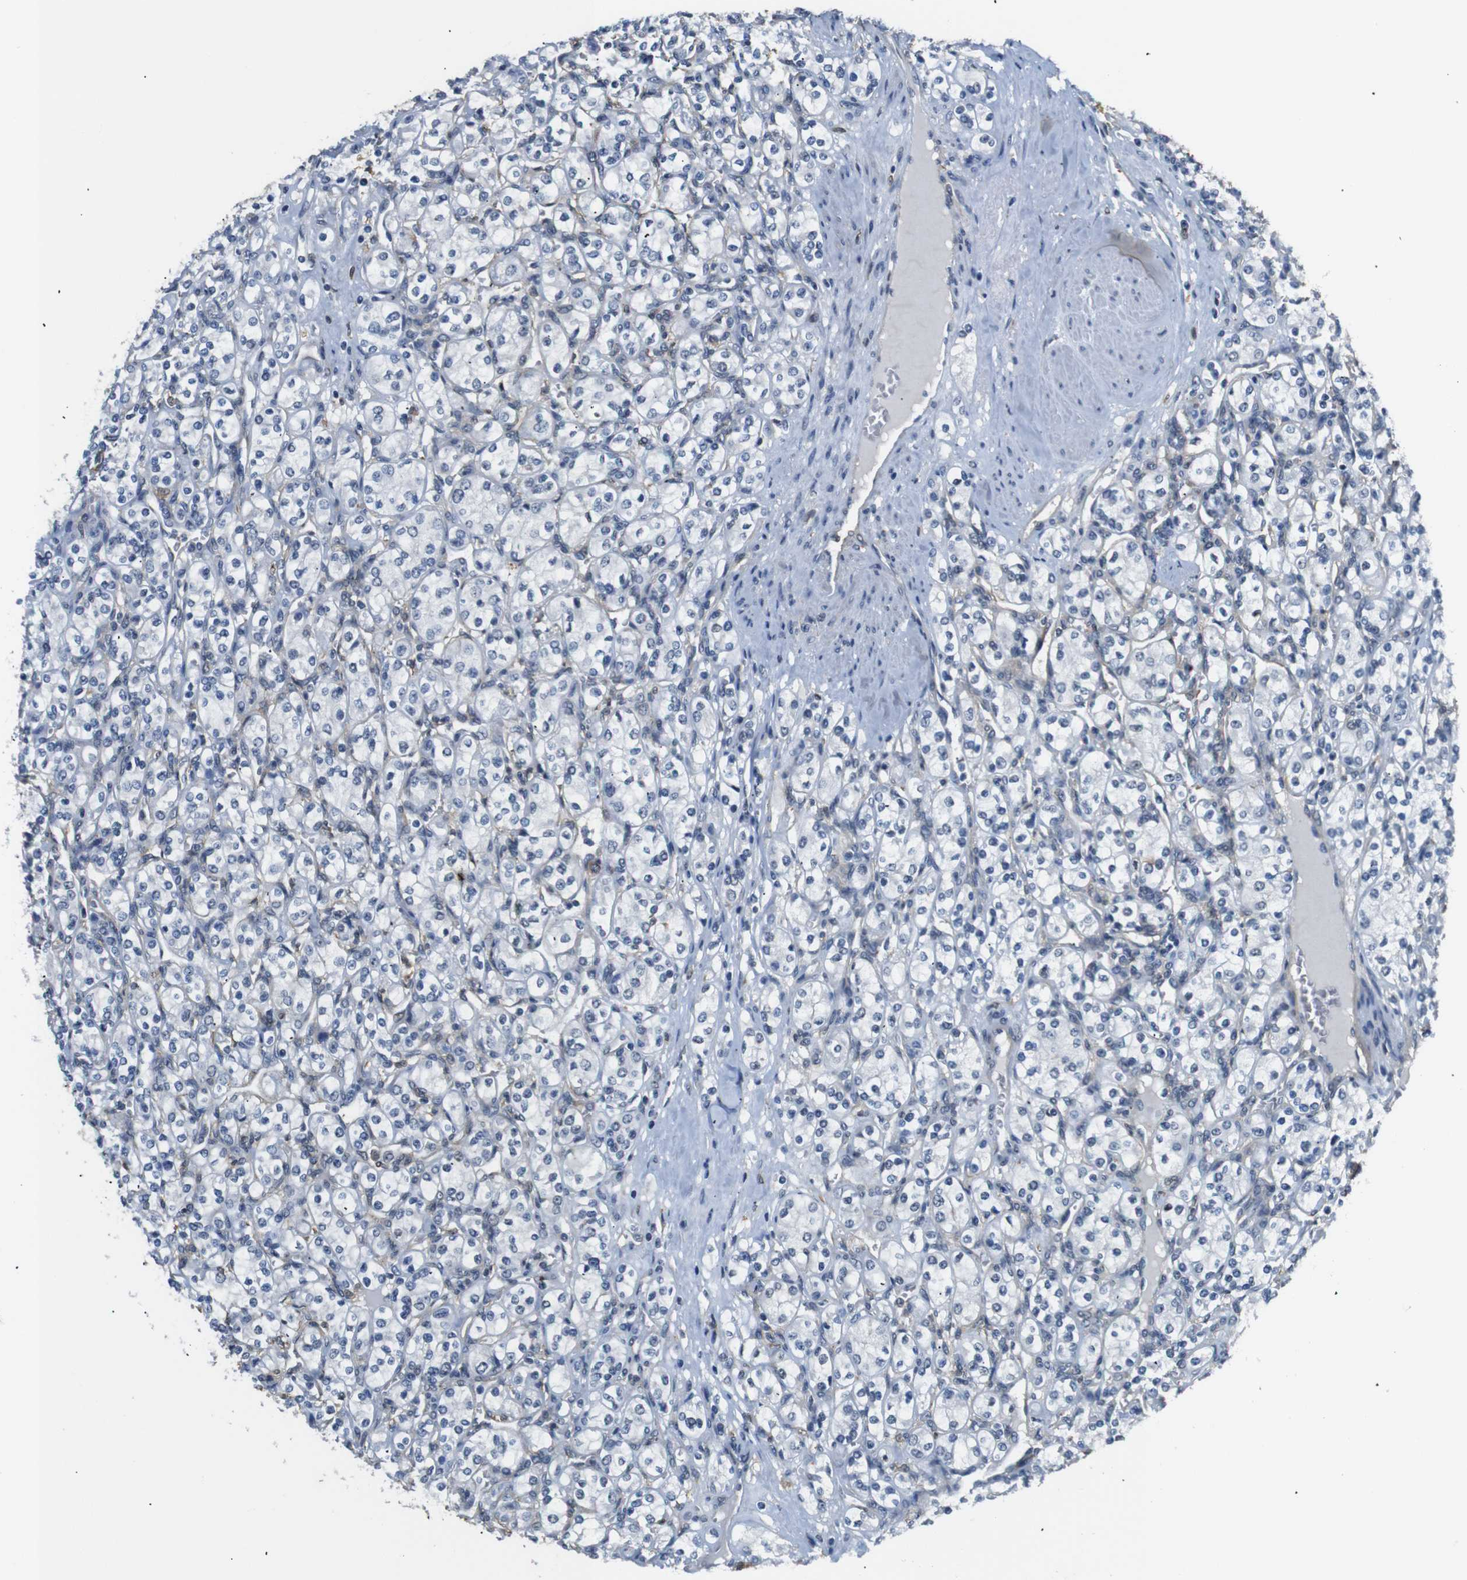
{"staining": {"intensity": "weak", "quantity": "<25%", "location": "nuclear"}, "tissue": "renal cancer", "cell_type": "Tumor cells", "image_type": "cancer", "snomed": [{"axis": "morphology", "description": "Adenocarcinoma, NOS"}, {"axis": "topography", "description": "Kidney"}], "caption": "Protein analysis of renal adenocarcinoma shows no significant expression in tumor cells. Nuclei are stained in blue.", "gene": "PARN", "patient": {"sex": "male", "age": 77}}